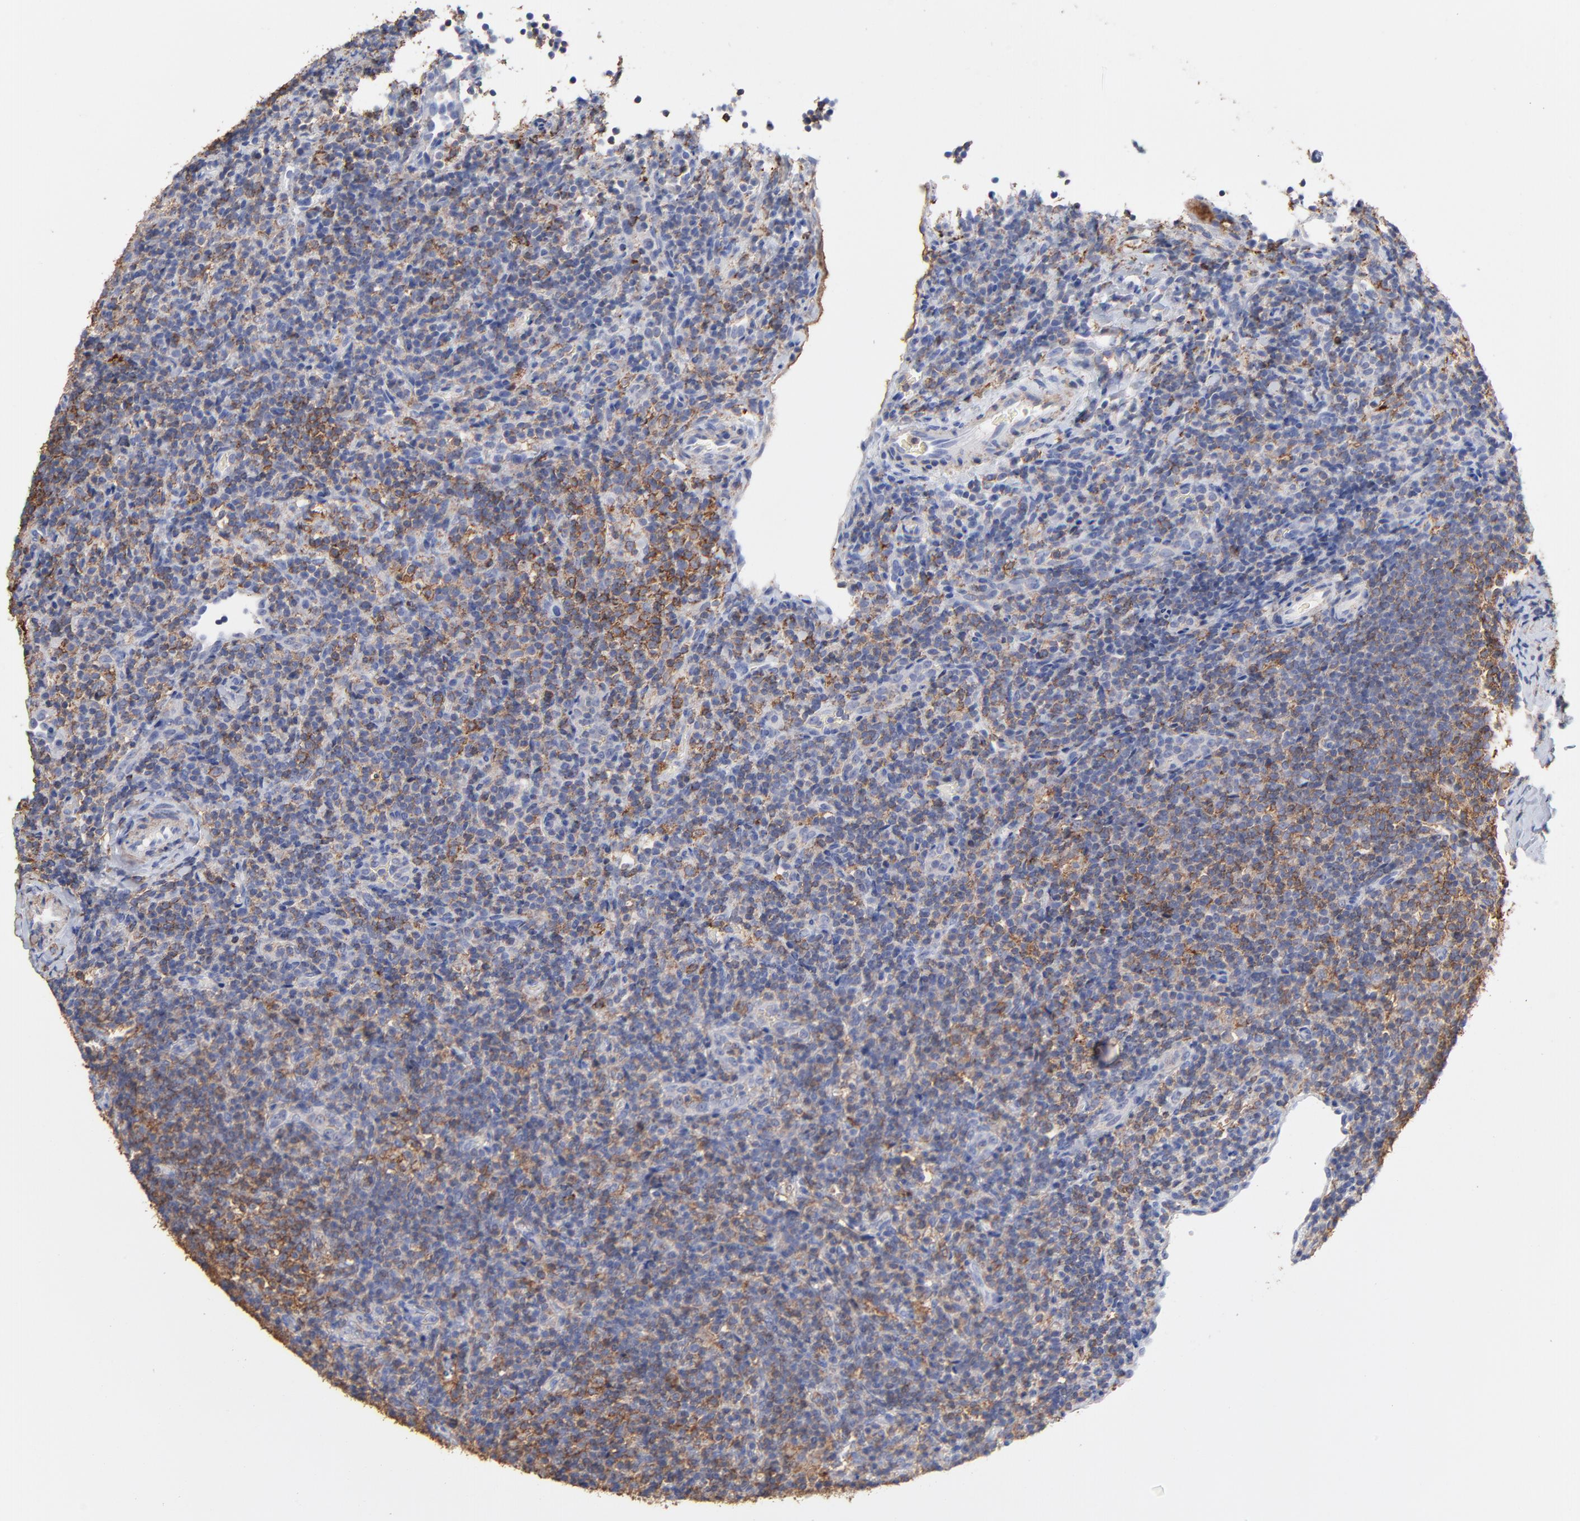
{"staining": {"intensity": "moderate", "quantity": ">75%", "location": "cytoplasmic/membranous"}, "tissue": "lymphoma", "cell_type": "Tumor cells", "image_type": "cancer", "snomed": [{"axis": "morphology", "description": "Malignant lymphoma, non-Hodgkin's type, Low grade"}, {"axis": "topography", "description": "Lymph node"}], "caption": "The micrograph shows immunohistochemical staining of low-grade malignant lymphoma, non-Hodgkin's type. There is moderate cytoplasmic/membranous expression is identified in about >75% of tumor cells.", "gene": "ASL", "patient": {"sex": "female", "age": 76}}